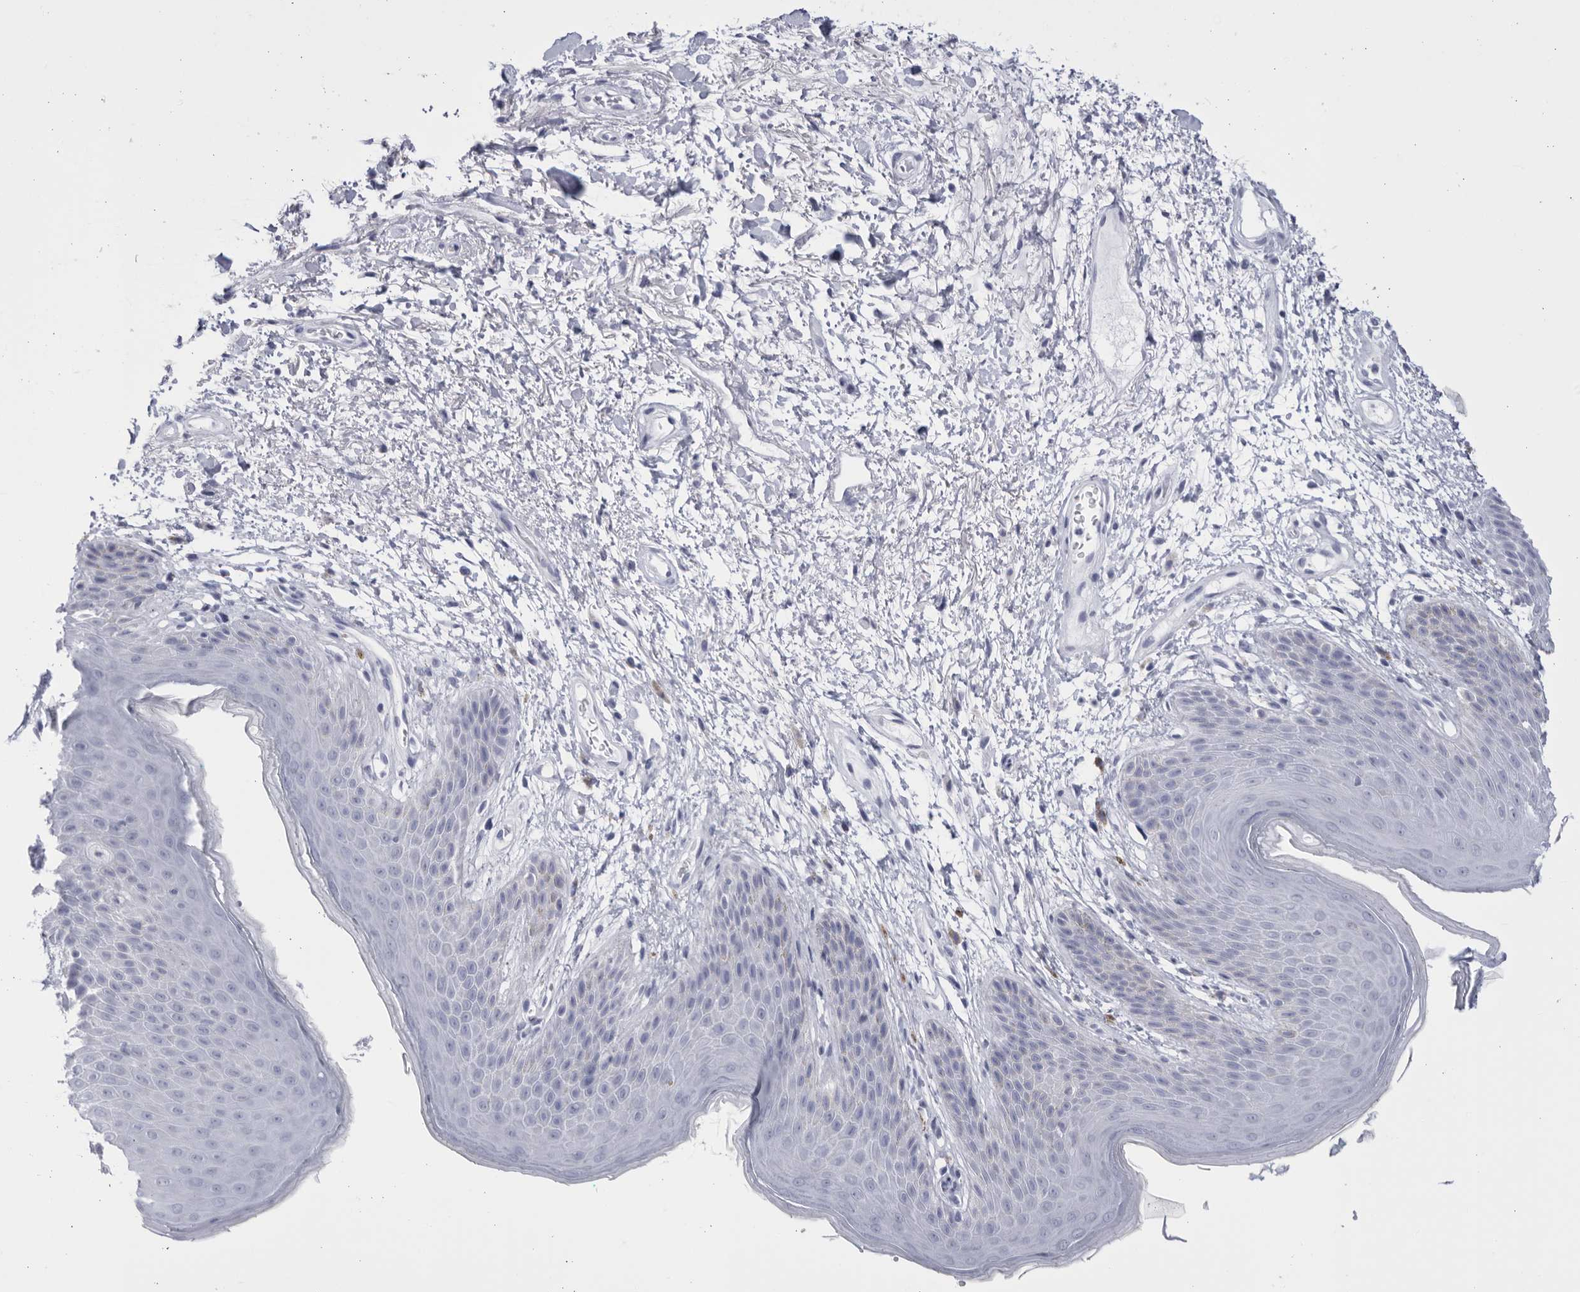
{"staining": {"intensity": "negative", "quantity": "none", "location": "none"}, "tissue": "skin", "cell_type": "Epidermal cells", "image_type": "normal", "snomed": [{"axis": "morphology", "description": "Normal tissue, NOS"}, {"axis": "topography", "description": "Anal"}], "caption": "An IHC histopathology image of benign skin is shown. There is no staining in epidermal cells of skin. (DAB (3,3'-diaminobenzidine) immunohistochemistry, high magnification).", "gene": "CCDC181", "patient": {"sex": "male", "age": 74}}